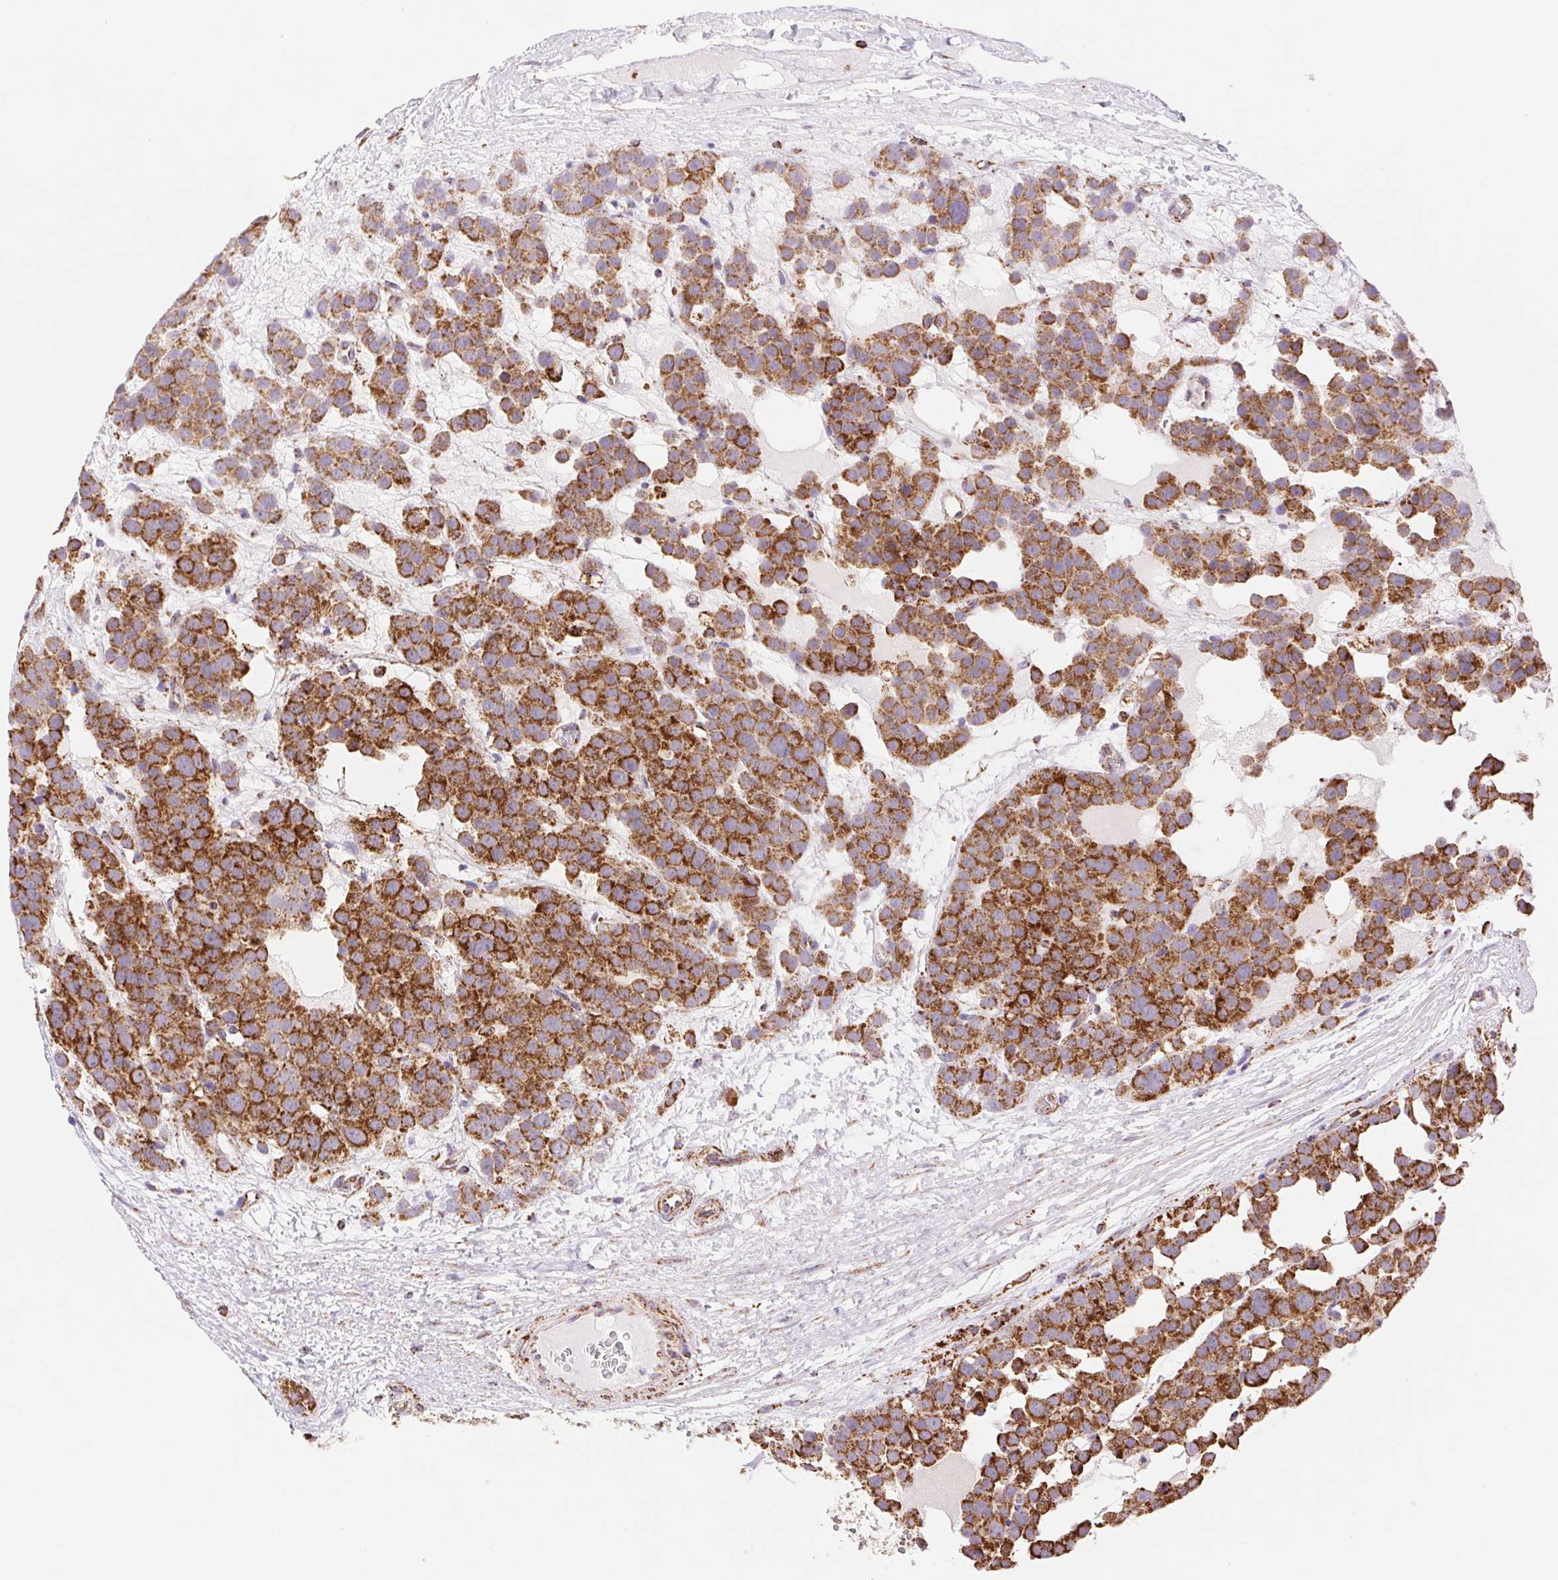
{"staining": {"intensity": "strong", "quantity": ">75%", "location": "cytoplasmic/membranous"}, "tissue": "testis cancer", "cell_type": "Tumor cells", "image_type": "cancer", "snomed": [{"axis": "morphology", "description": "Seminoma, NOS"}, {"axis": "topography", "description": "Testis"}], "caption": "Immunohistochemistry (IHC) (DAB (3,3'-diaminobenzidine)) staining of seminoma (testis) shows strong cytoplasmic/membranous protein staining in about >75% of tumor cells. The staining was performed using DAB (3,3'-diaminobenzidine) to visualize the protein expression in brown, while the nuclei were stained in blue with hematoxylin (Magnification: 20x).", "gene": "NIPSNAP2", "patient": {"sex": "male", "age": 71}}